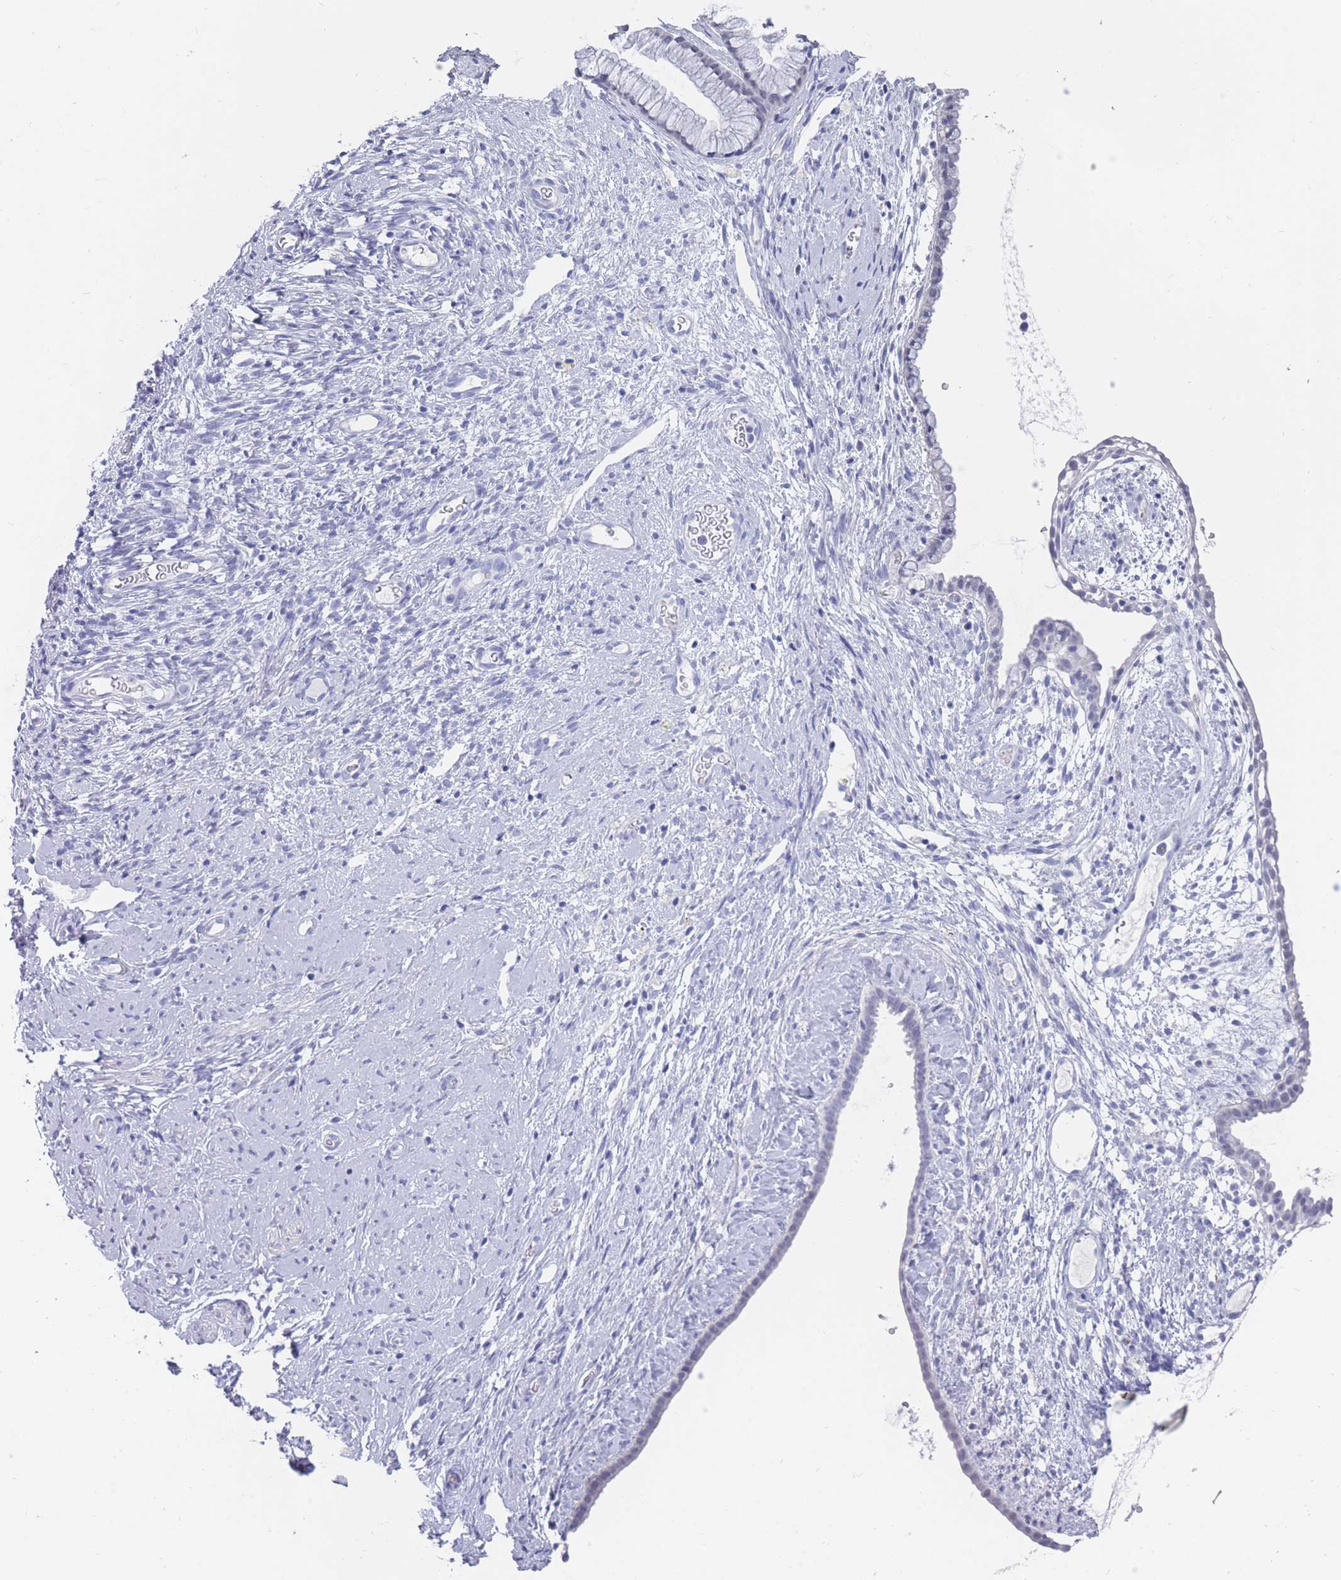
{"staining": {"intensity": "negative", "quantity": "none", "location": "none"}, "tissue": "cervix", "cell_type": "Glandular cells", "image_type": "normal", "snomed": [{"axis": "morphology", "description": "Normal tissue, NOS"}, {"axis": "topography", "description": "Cervix"}], "caption": "Immunohistochemistry of benign human cervix exhibits no staining in glandular cells. (Brightfield microscopy of DAB immunohistochemistry (IHC) at high magnification).", "gene": "CYP51A1", "patient": {"sex": "female", "age": 76}}